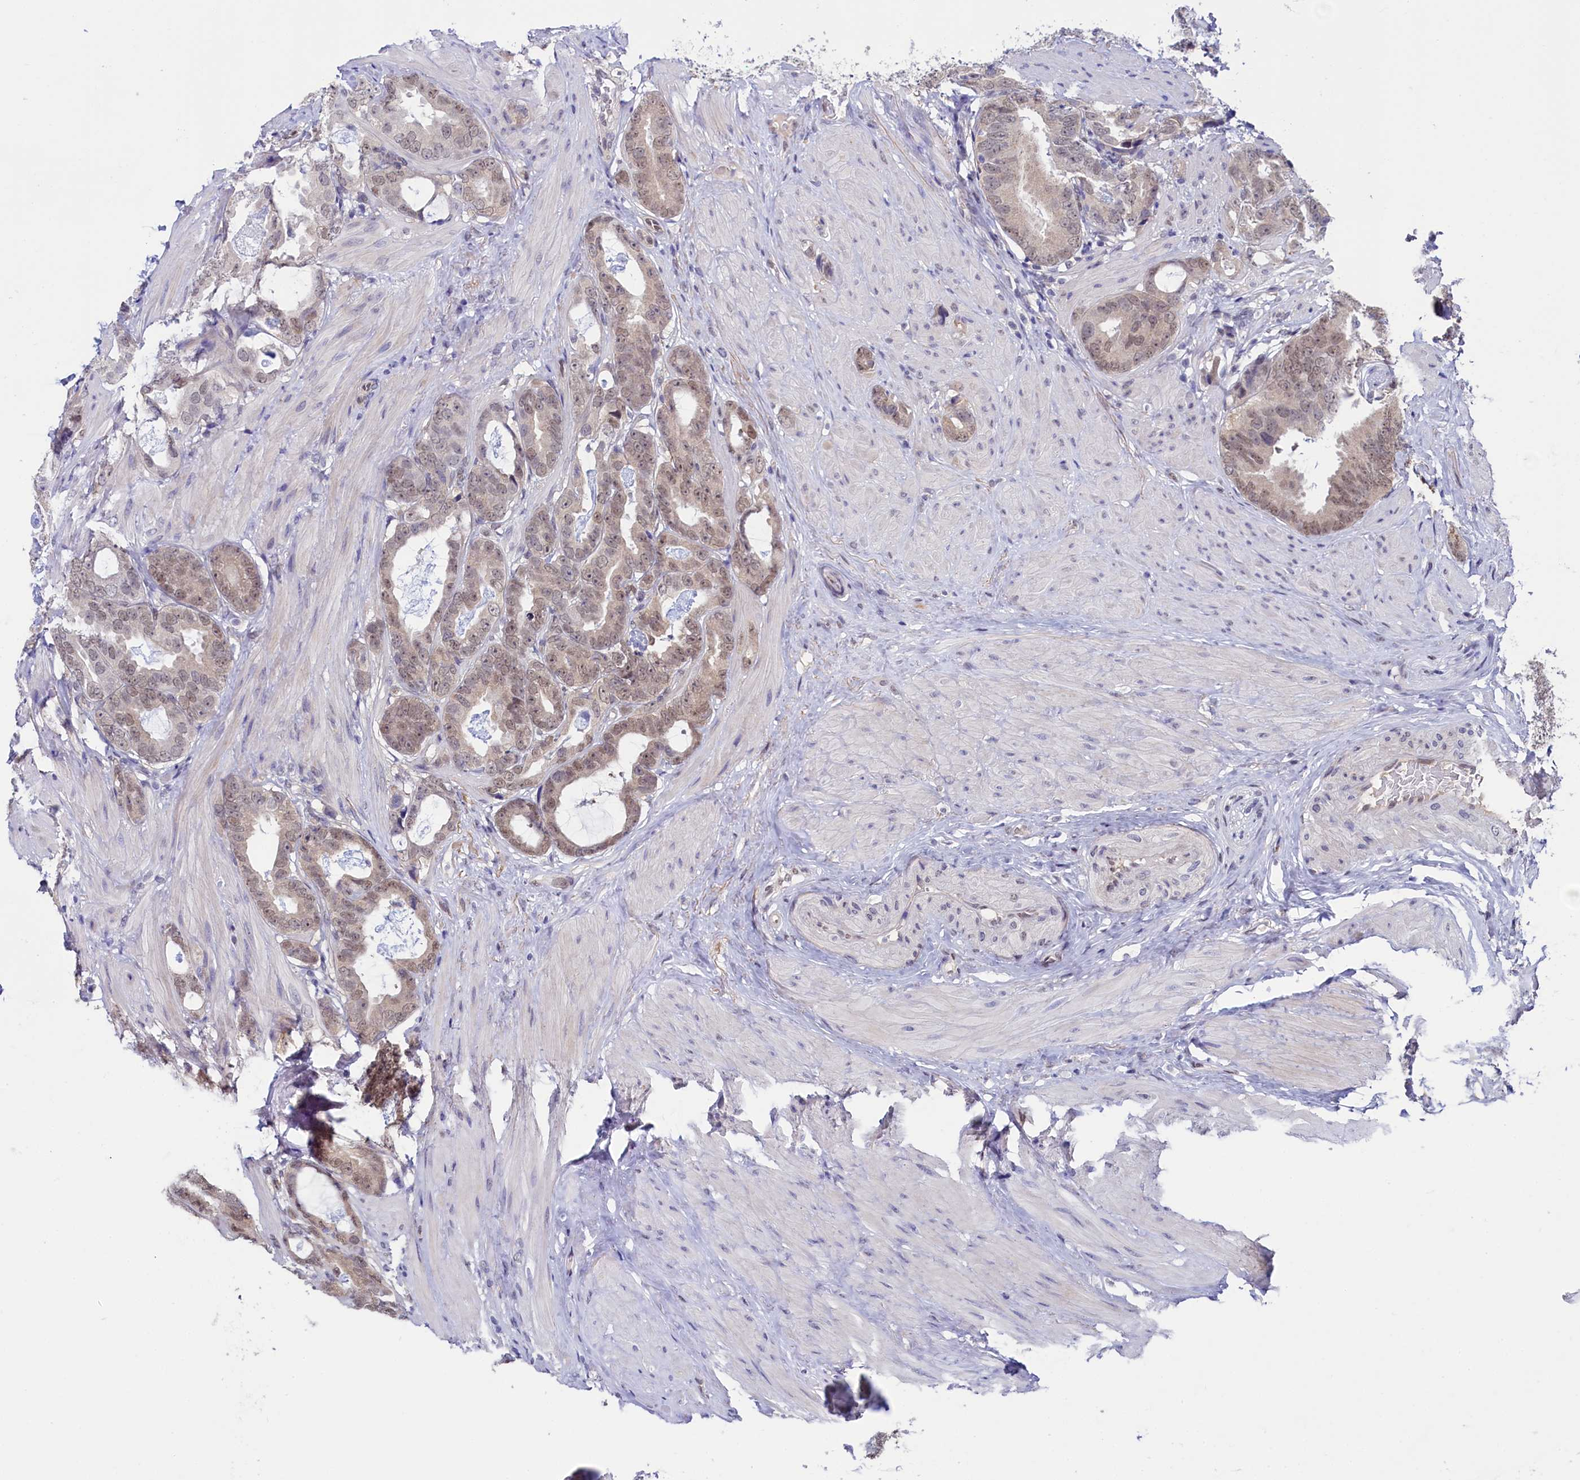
{"staining": {"intensity": "weak", "quantity": ">75%", "location": "nuclear"}, "tissue": "prostate cancer", "cell_type": "Tumor cells", "image_type": "cancer", "snomed": [{"axis": "morphology", "description": "Adenocarcinoma, Low grade"}, {"axis": "topography", "description": "Prostate"}], "caption": "Tumor cells display low levels of weak nuclear positivity in approximately >75% of cells in human low-grade adenocarcinoma (prostate).", "gene": "FLYWCH2", "patient": {"sex": "male", "age": 71}}